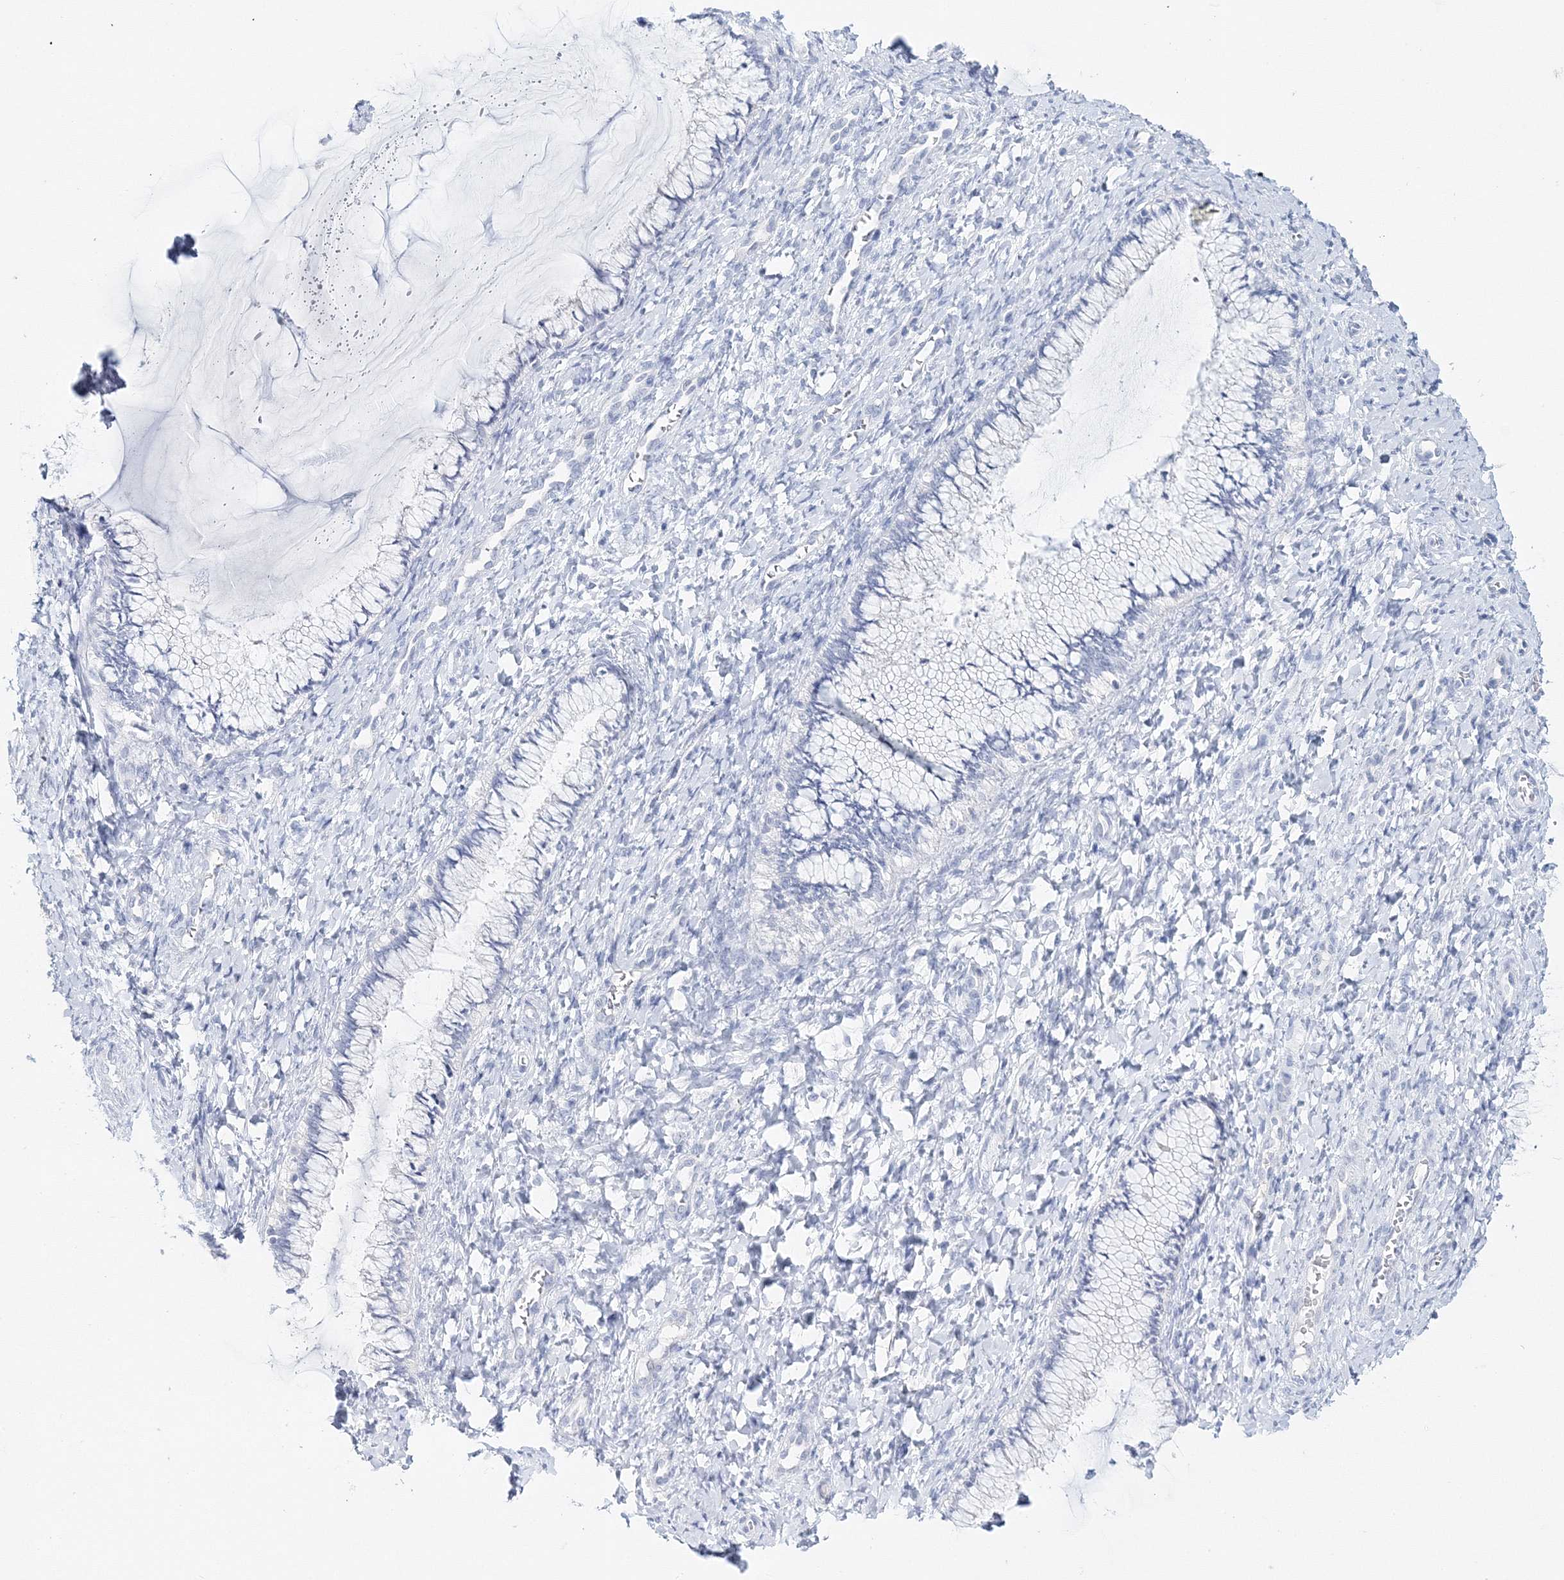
{"staining": {"intensity": "negative", "quantity": "none", "location": "none"}, "tissue": "cervix", "cell_type": "Glandular cells", "image_type": "normal", "snomed": [{"axis": "morphology", "description": "Normal tissue, NOS"}, {"axis": "morphology", "description": "Adenocarcinoma, NOS"}, {"axis": "topography", "description": "Cervix"}], "caption": "Immunohistochemical staining of normal cervix demonstrates no significant positivity in glandular cells. (DAB immunohistochemistry with hematoxylin counter stain).", "gene": "MYOZ2", "patient": {"sex": "female", "age": 29}}